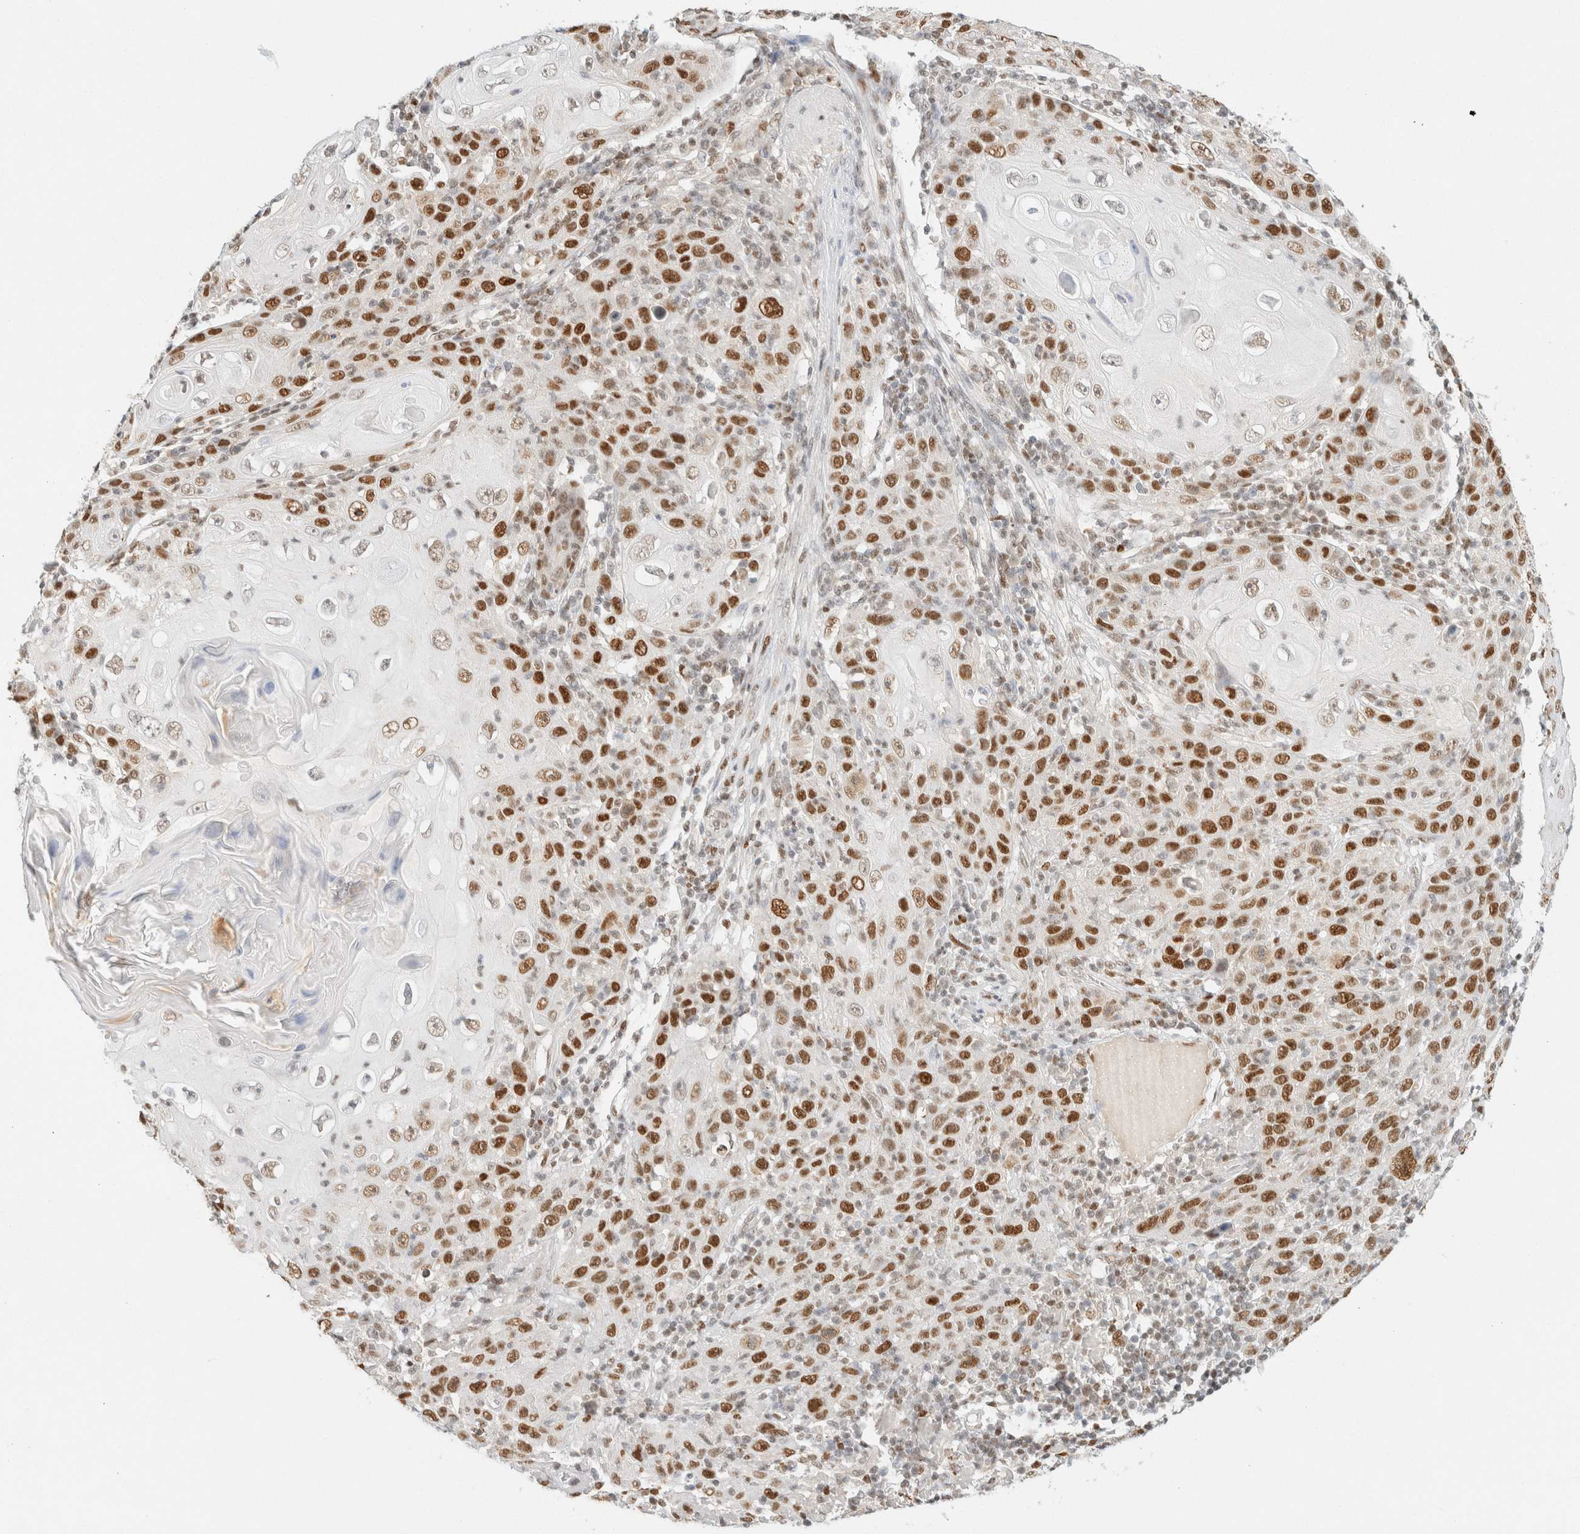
{"staining": {"intensity": "strong", "quantity": ">75%", "location": "nuclear"}, "tissue": "skin cancer", "cell_type": "Tumor cells", "image_type": "cancer", "snomed": [{"axis": "morphology", "description": "Squamous cell carcinoma, NOS"}, {"axis": "topography", "description": "Skin"}], "caption": "Immunohistochemical staining of human skin squamous cell carcinoma exhibits strong nuclear protein positivity in about >75% of tumor cells.", "gene": "DDB2", "patient": {"sex": "female", "age": 88}}